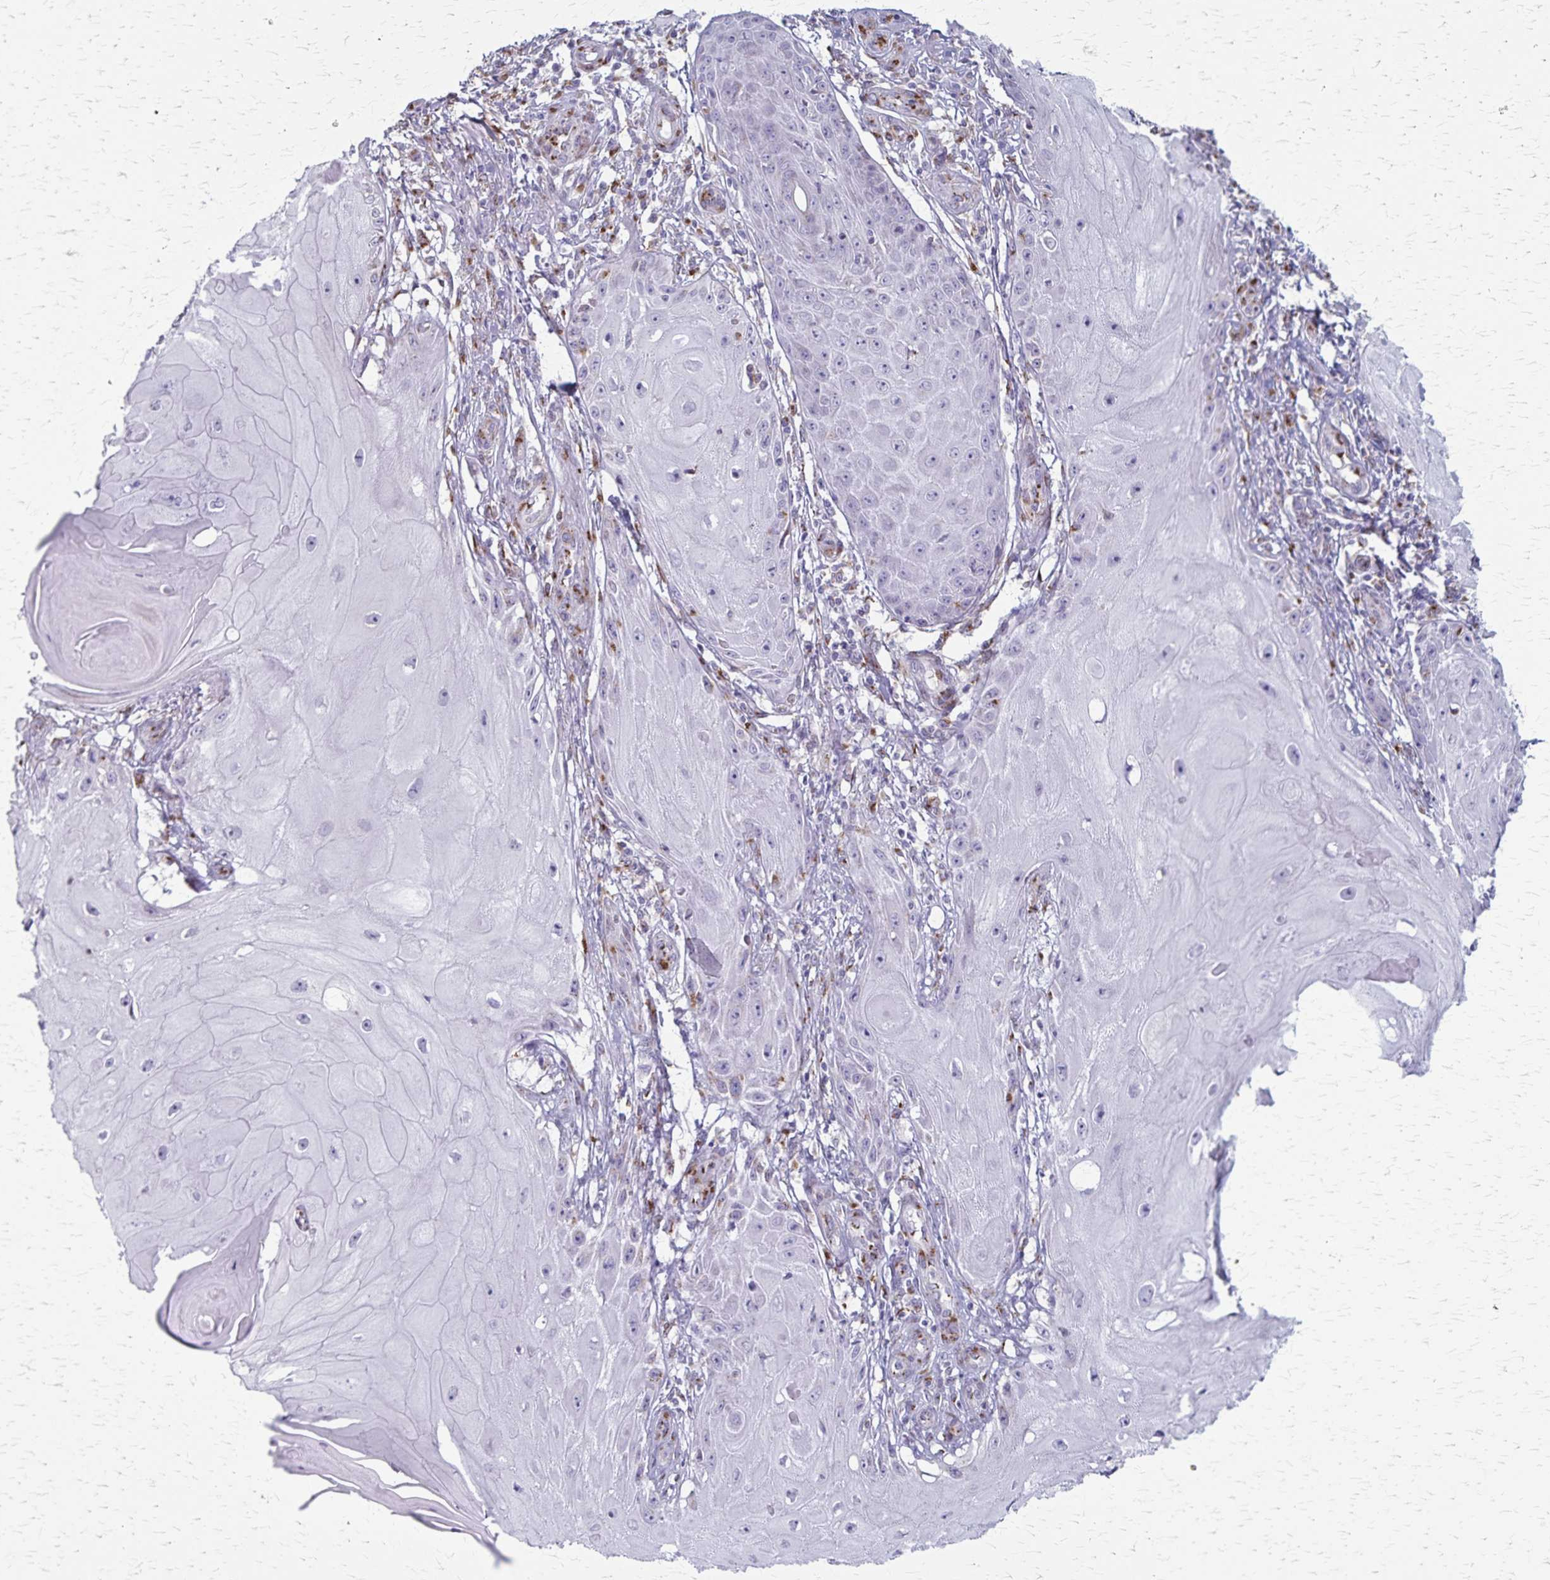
{"staining": {"intensity": "negative", "quantity": "none", "location": "none"}, "tissue": "skin cancer", "cell_type": "Tumor cells", "image_type": "cancer", "snomed": [{"axis": "morphology", "description": "Squamous cell carcinoma, NOS"}, {"axis": "topography", "description": "Skin"}], "caption": "The immunohistochemistry image has no significant staining in tumor cells of skin squamous cell carcinoma tissue.", "gene": "MCFD2", "patient": {"sex": "female", "age": 77}}